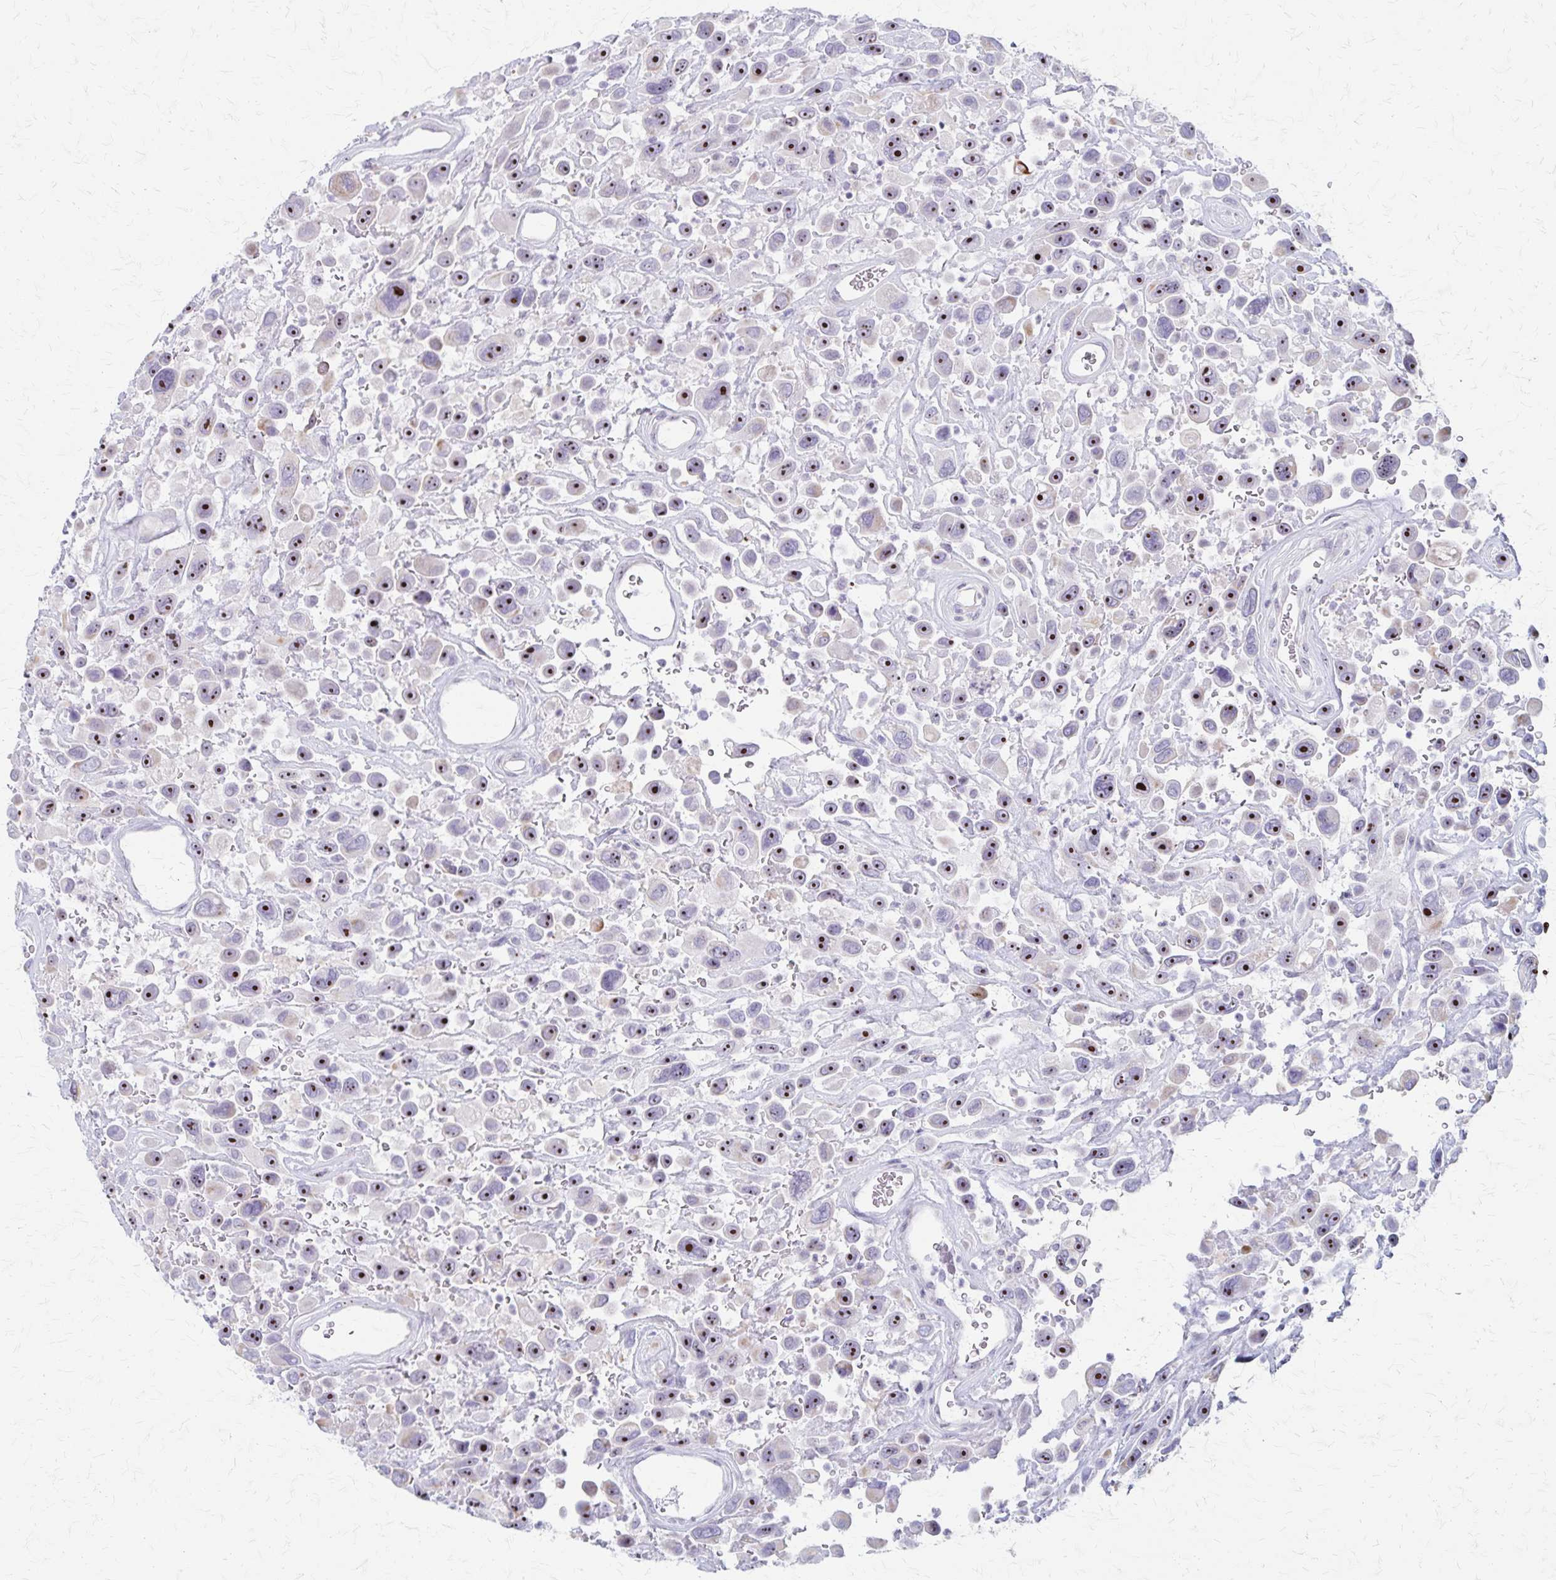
{"staining": {"intensity": "moderate", "quantity": ">75%", "location": "nuclear"}, "tissue": "urothelial cancer", "cell_type": "Tumor cells", "image_type": "cancer", "snomed": [{"axis": "morphology", "description": "Urothelial carcinoma, High grade"}, {"axis": "topography", "description": "Urinary bladder"}], "caption": "A brown stain labels moderate nuclear staining of a protein in high-grade urothelial carcinoma tumor cells.", "gene": "DLK2", "patient": {"sex": "male", "age": 53}}